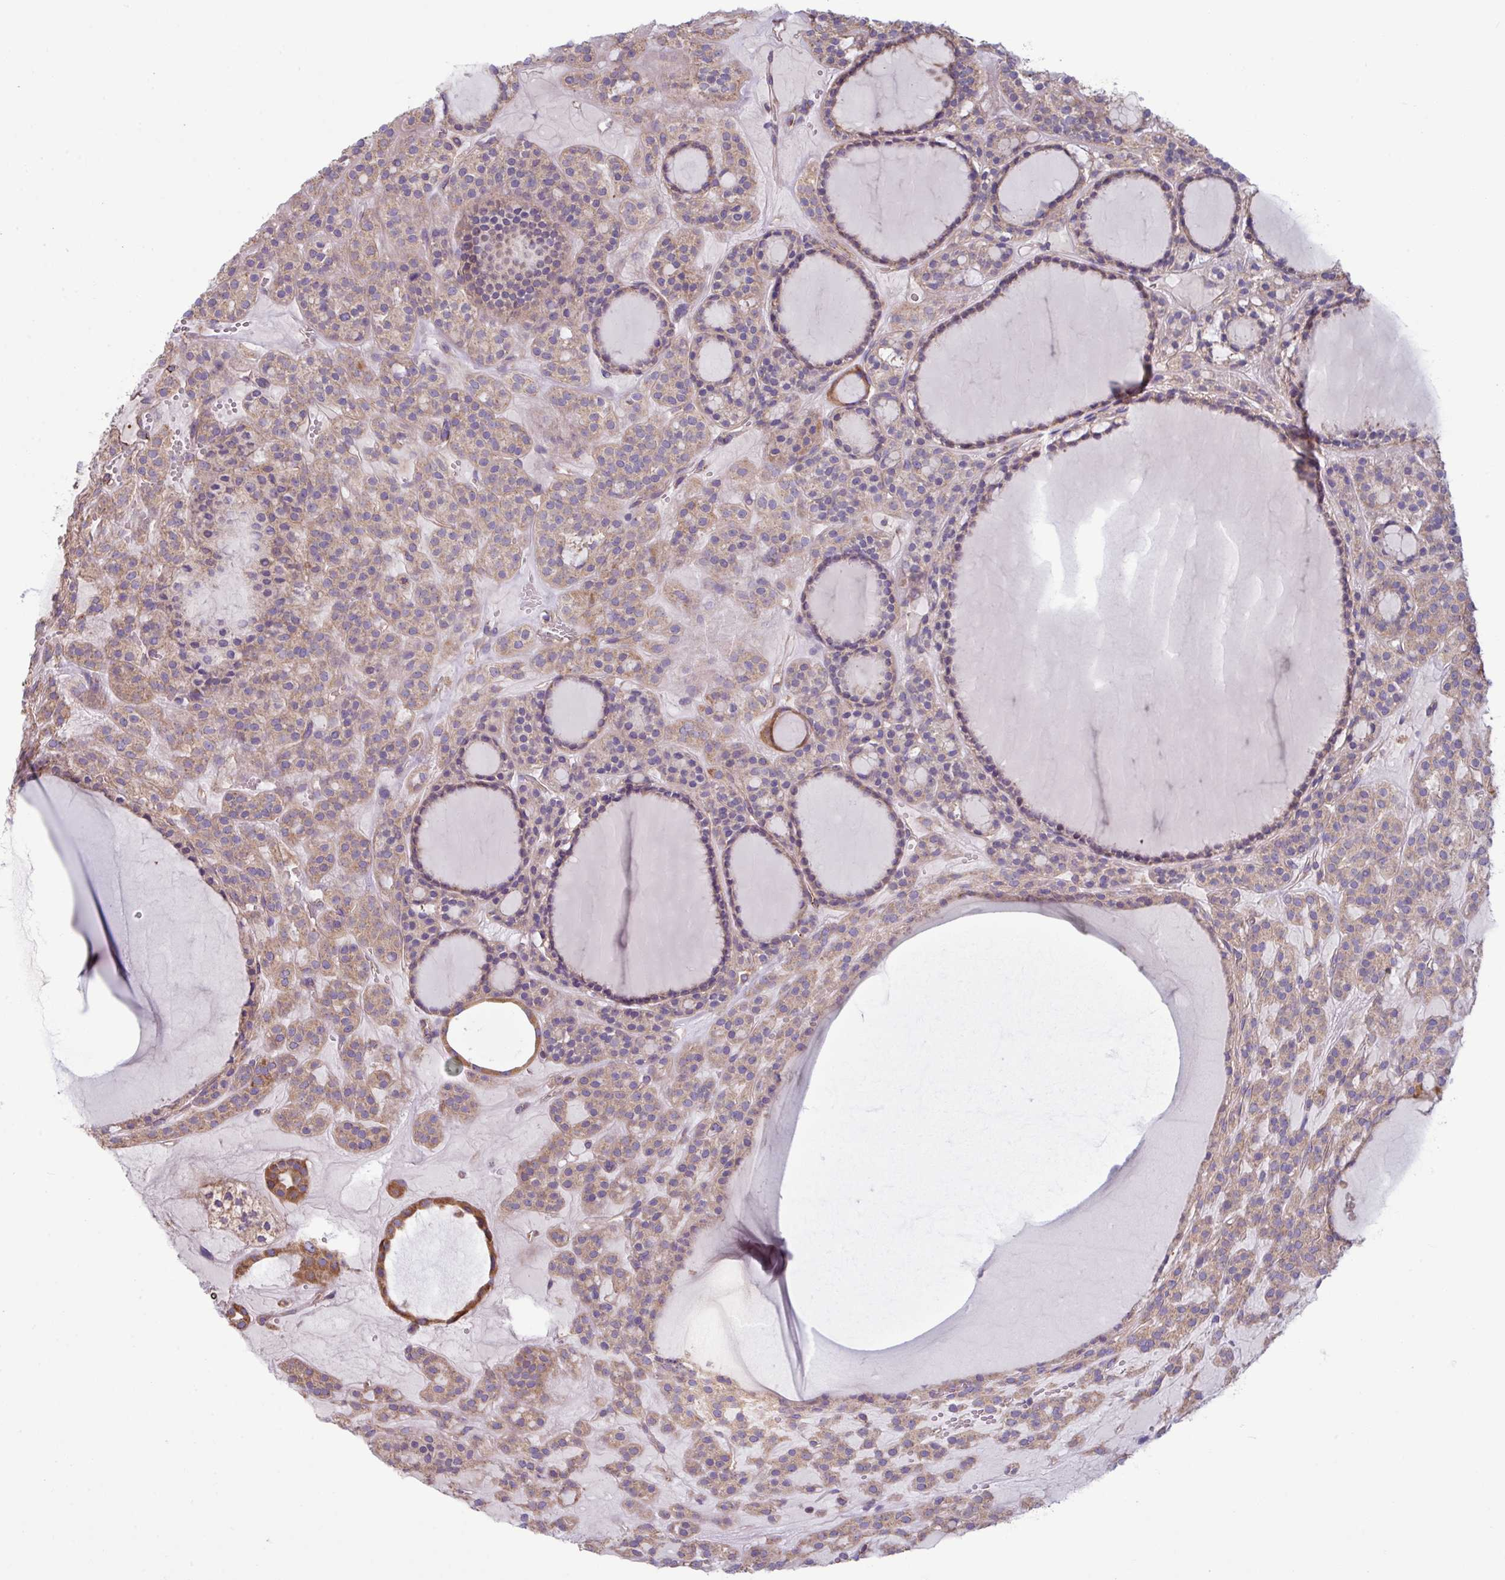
{"staining": {"intensity": "weak", "quantity": ">75%", "location": "cytoplasmic/membranous"}, "tissue": "thyroid cancer", "cell_type": "Tumor cells", "image_type": "cancer", "snomed": [{"axis": "morphology", "description": "Follicular adenoma carcinoma, NOS"}, {"axis": "topography", "description": "Thyroid gland"}], "caption": "Immunohistochemistry (IHC) of follicular adenoma carcinoma (thyroid) shows low levels of weak cytoplasmic/membranous expression in about >75% of tumor cells.", "gene": "PPM1J", "patient": {"sex": "female", "age": 63}}